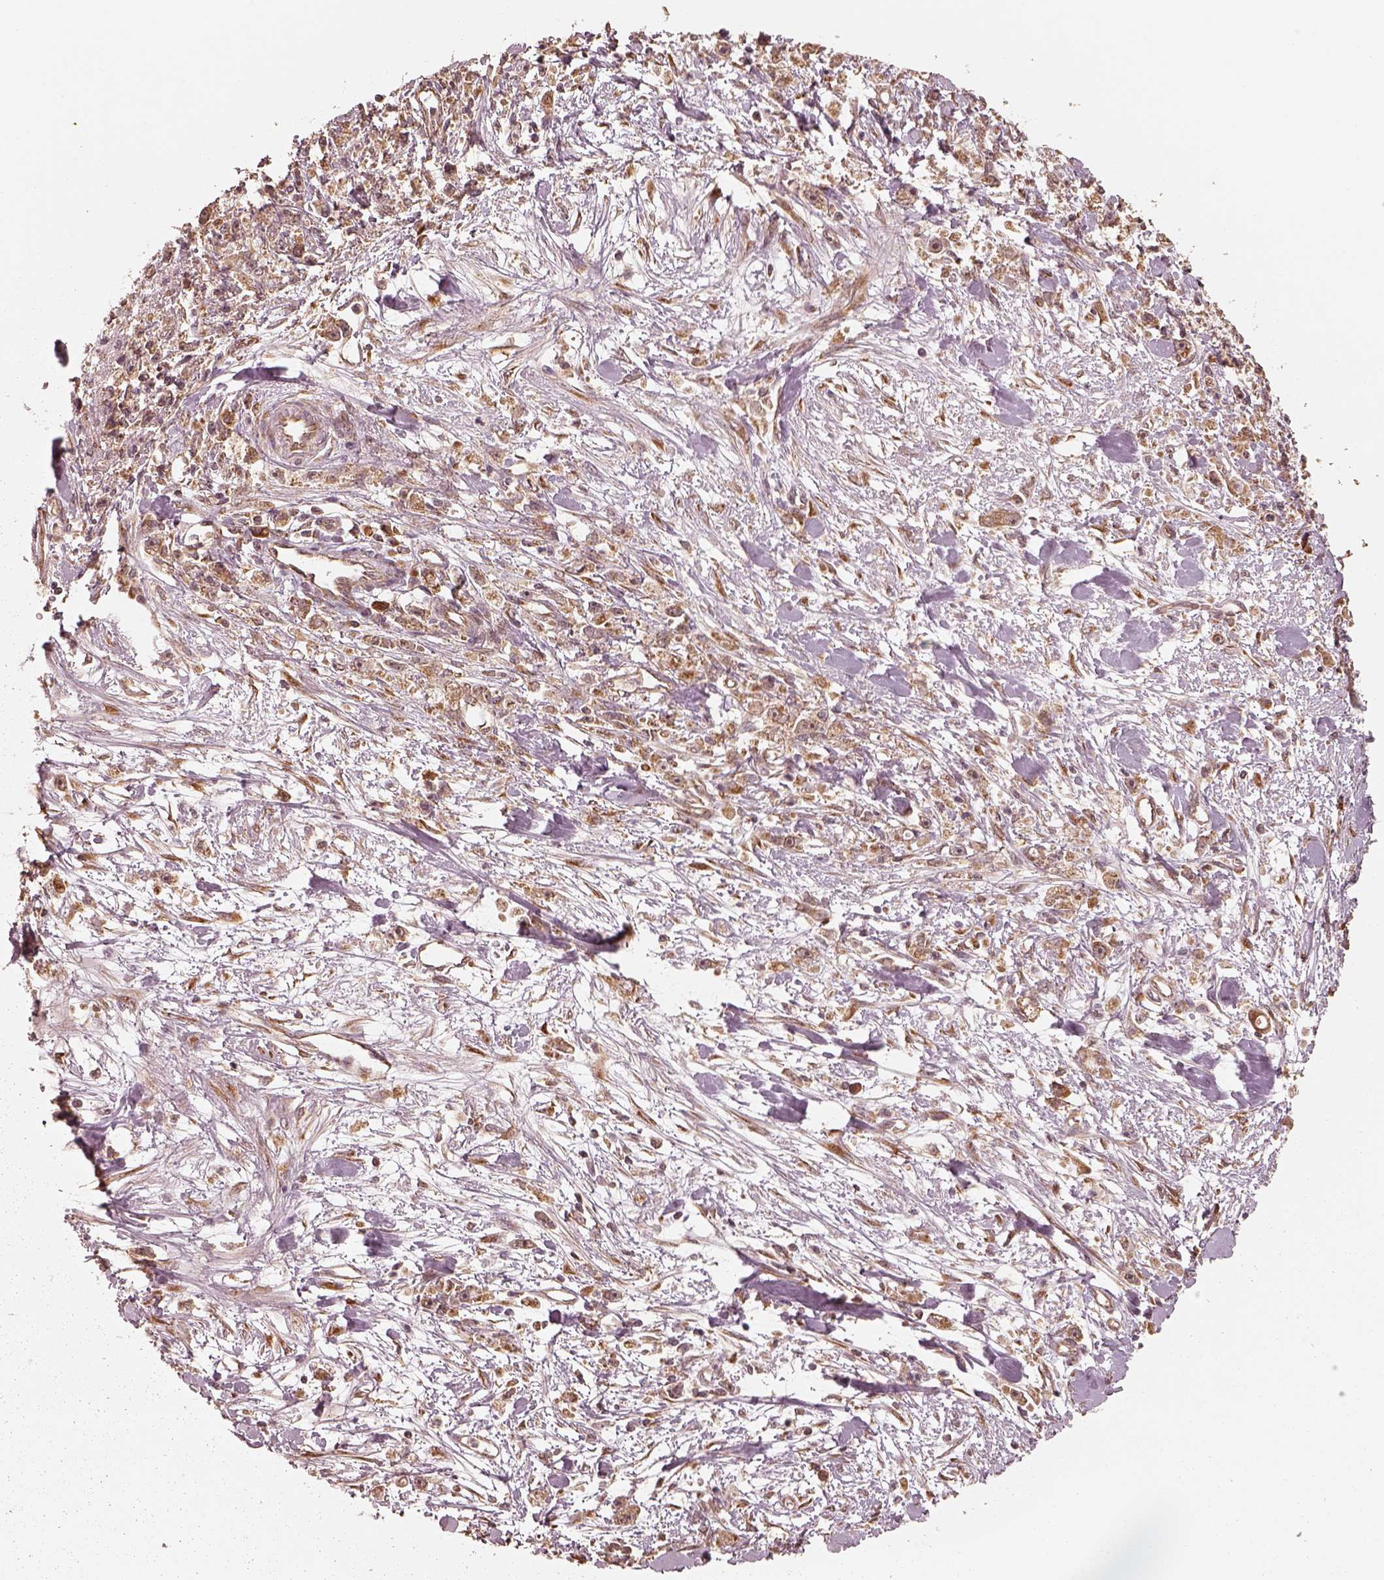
{"staining": {"intensity": "moderate", "quantity": ">75%", "location": "cytoplasmic/membranous"}, "tissue": "stomach cancer", "cell_type": "Tumor cells", "image_type": "cancer", "snomed": [{"axis": "morphology", "description": "Adenocarcinoma, NOS"}, {"axis": "topography", "description": "Stomach"}], "caption": "This is an image of immunohistochemistry (IHC) staining of stomach cancer, which shows moderate expression in the cytoplasmic/membranous of tumor cells.", "gene": "DNAJC25", "patient": {"sex": "female", "age": 59}}